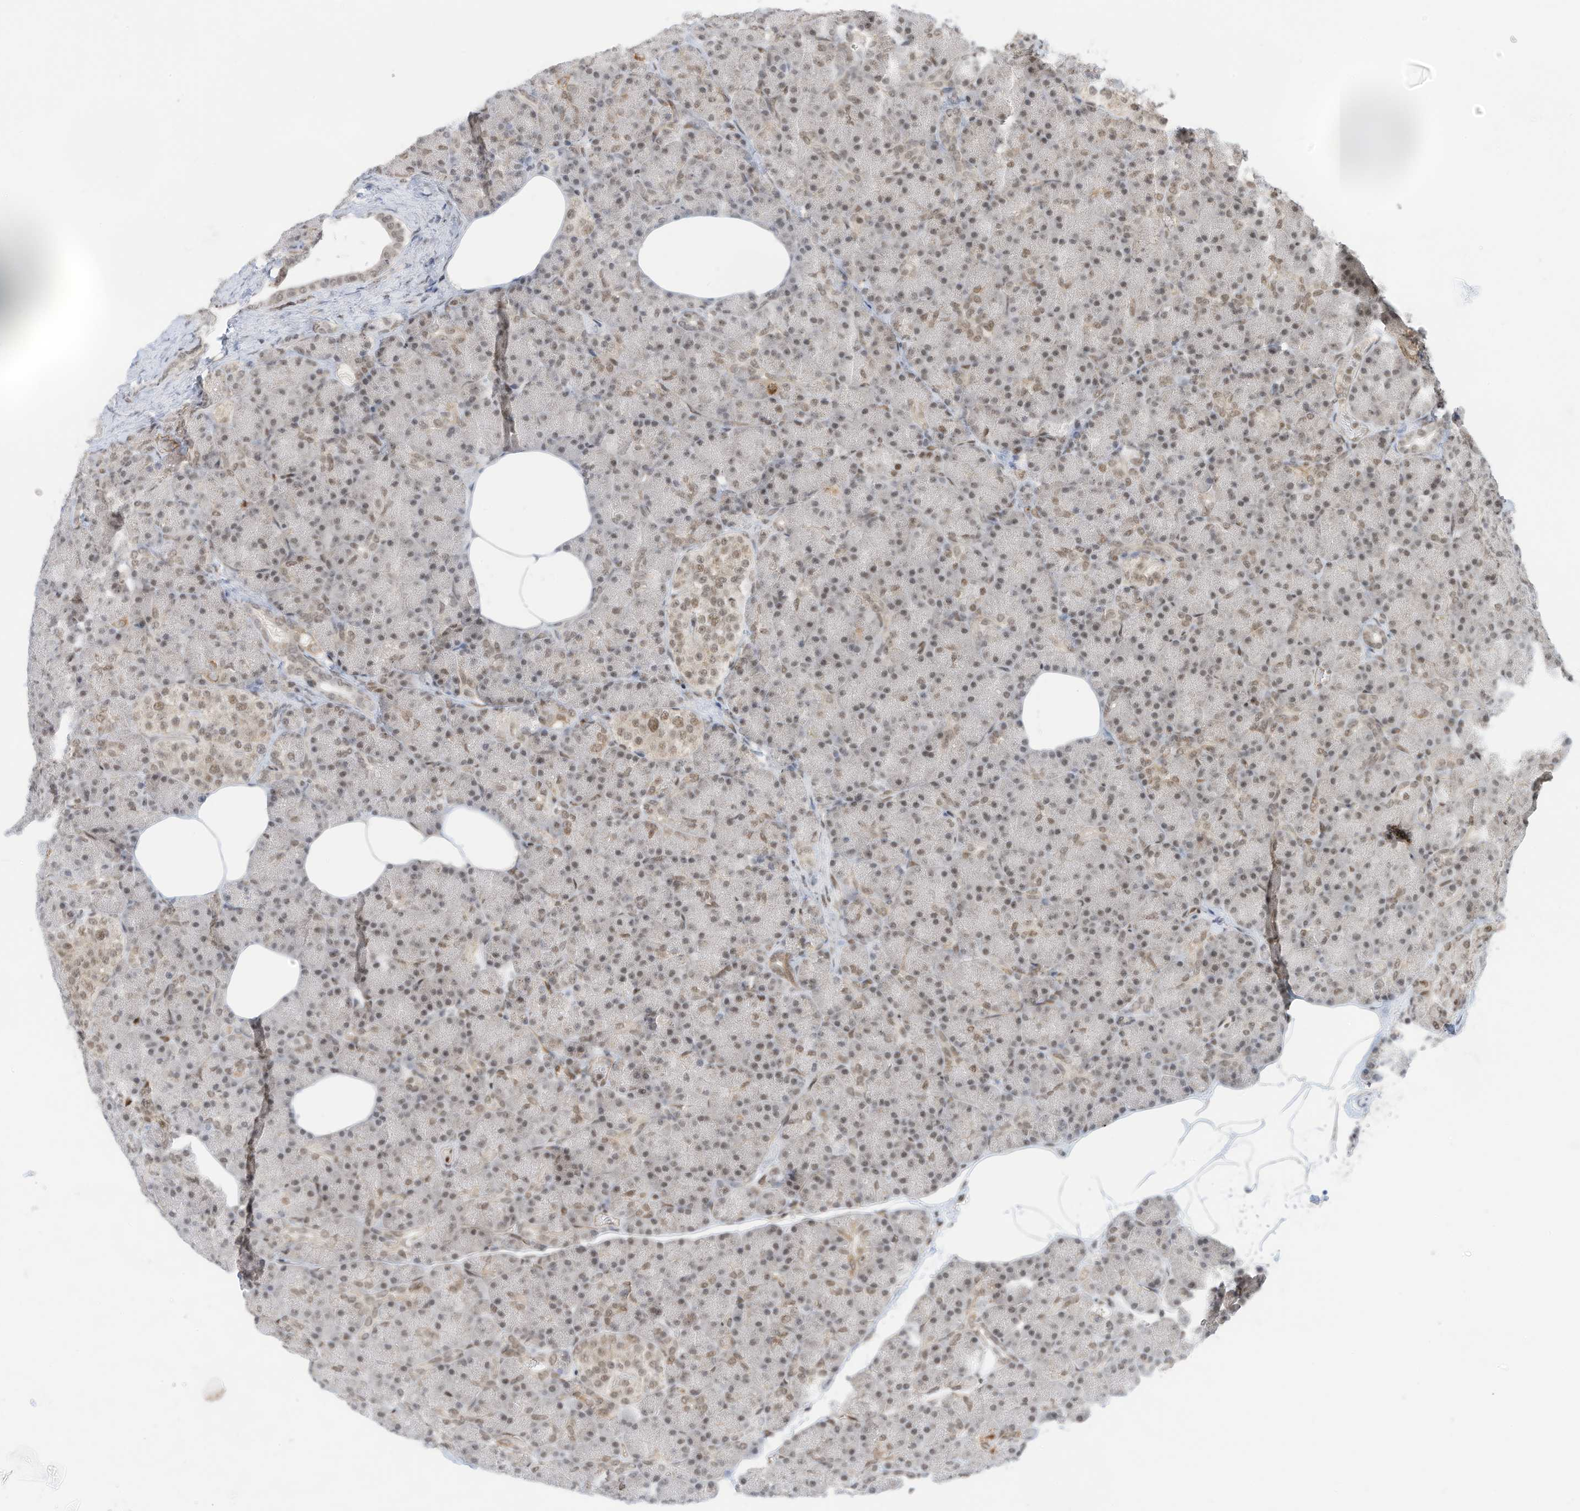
{"staining": {"intensity": "moderate", "quantity": "25%-75%", "location": "cytoplasmic/membranous,nuclear"}, "tissue": "pancreas", "cell_type": "Exocrine glandular cells", "image_type": "normal", "snomed": [{"axis": "morphology", "description": "Normal tissue, NOS"}, {"axis": "topography", "description": "Pancreas"}], "caption": "A brown stain labels moderate cytoplasmic/membranous,nuclear positivity of a protein in exocrine glandular cells of benign pancreas.", "gene": "AURKAIP1", "patient": {"sex": "female", "age": 43}}